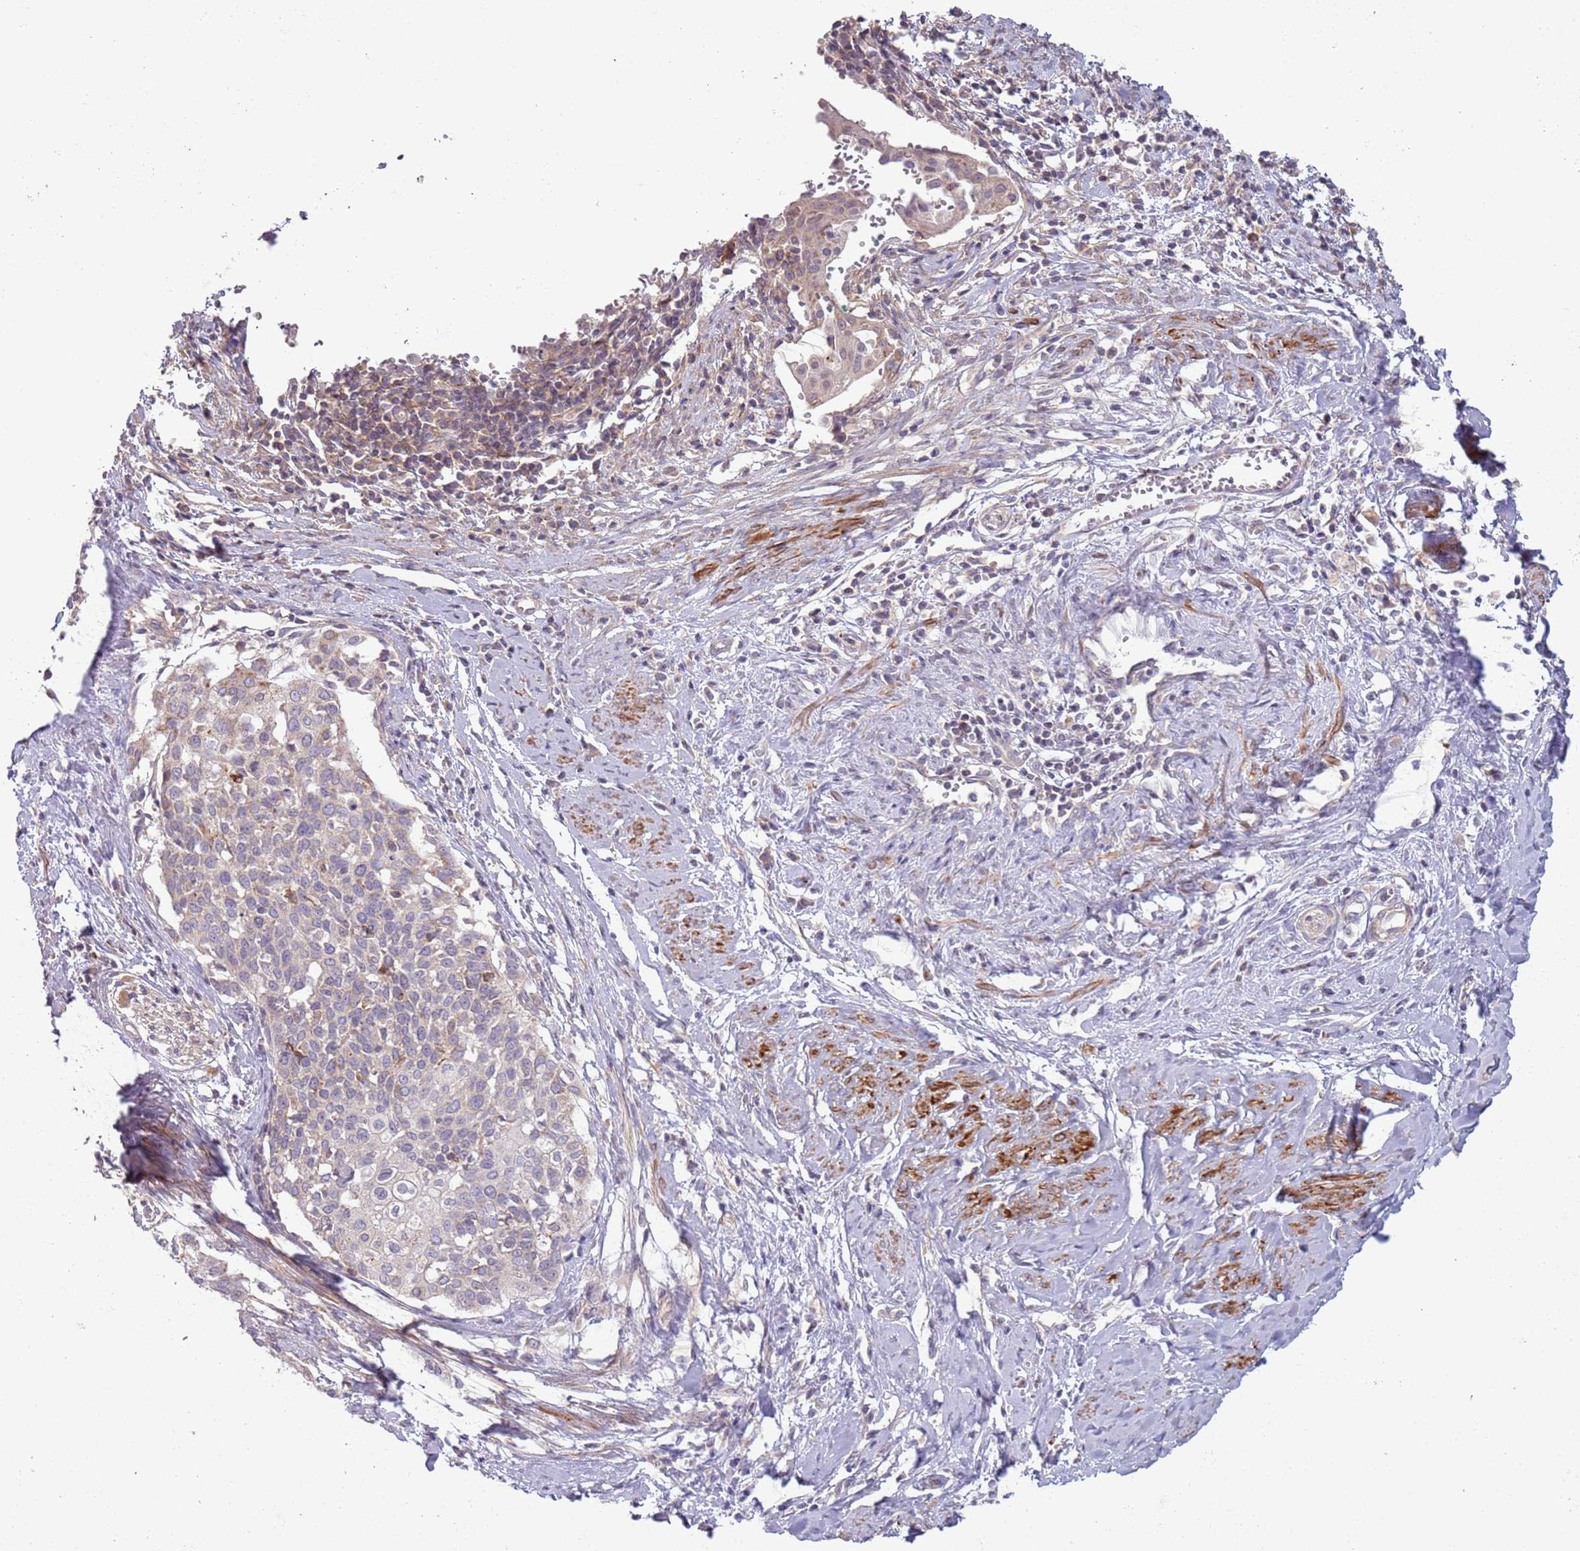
{"staining": {"intensity": "negative", "quantity": "none", "location": "none"}, "tissue": "cervical cancer", "cell_type": "Tumor cells", "image_type": "cancer", "snomed": [{"axis": "morphology", "description": "Squamous cell carcinoma, NOS"}, {"axis": "topography", "description": "Cervix"}], "caption": "A photomicrograph of human squamous cell carcinoma (cervical) is negative for staining in tumor cells.", "gene": "DTD2", "patient": {"sex": "female", "age": 44}}